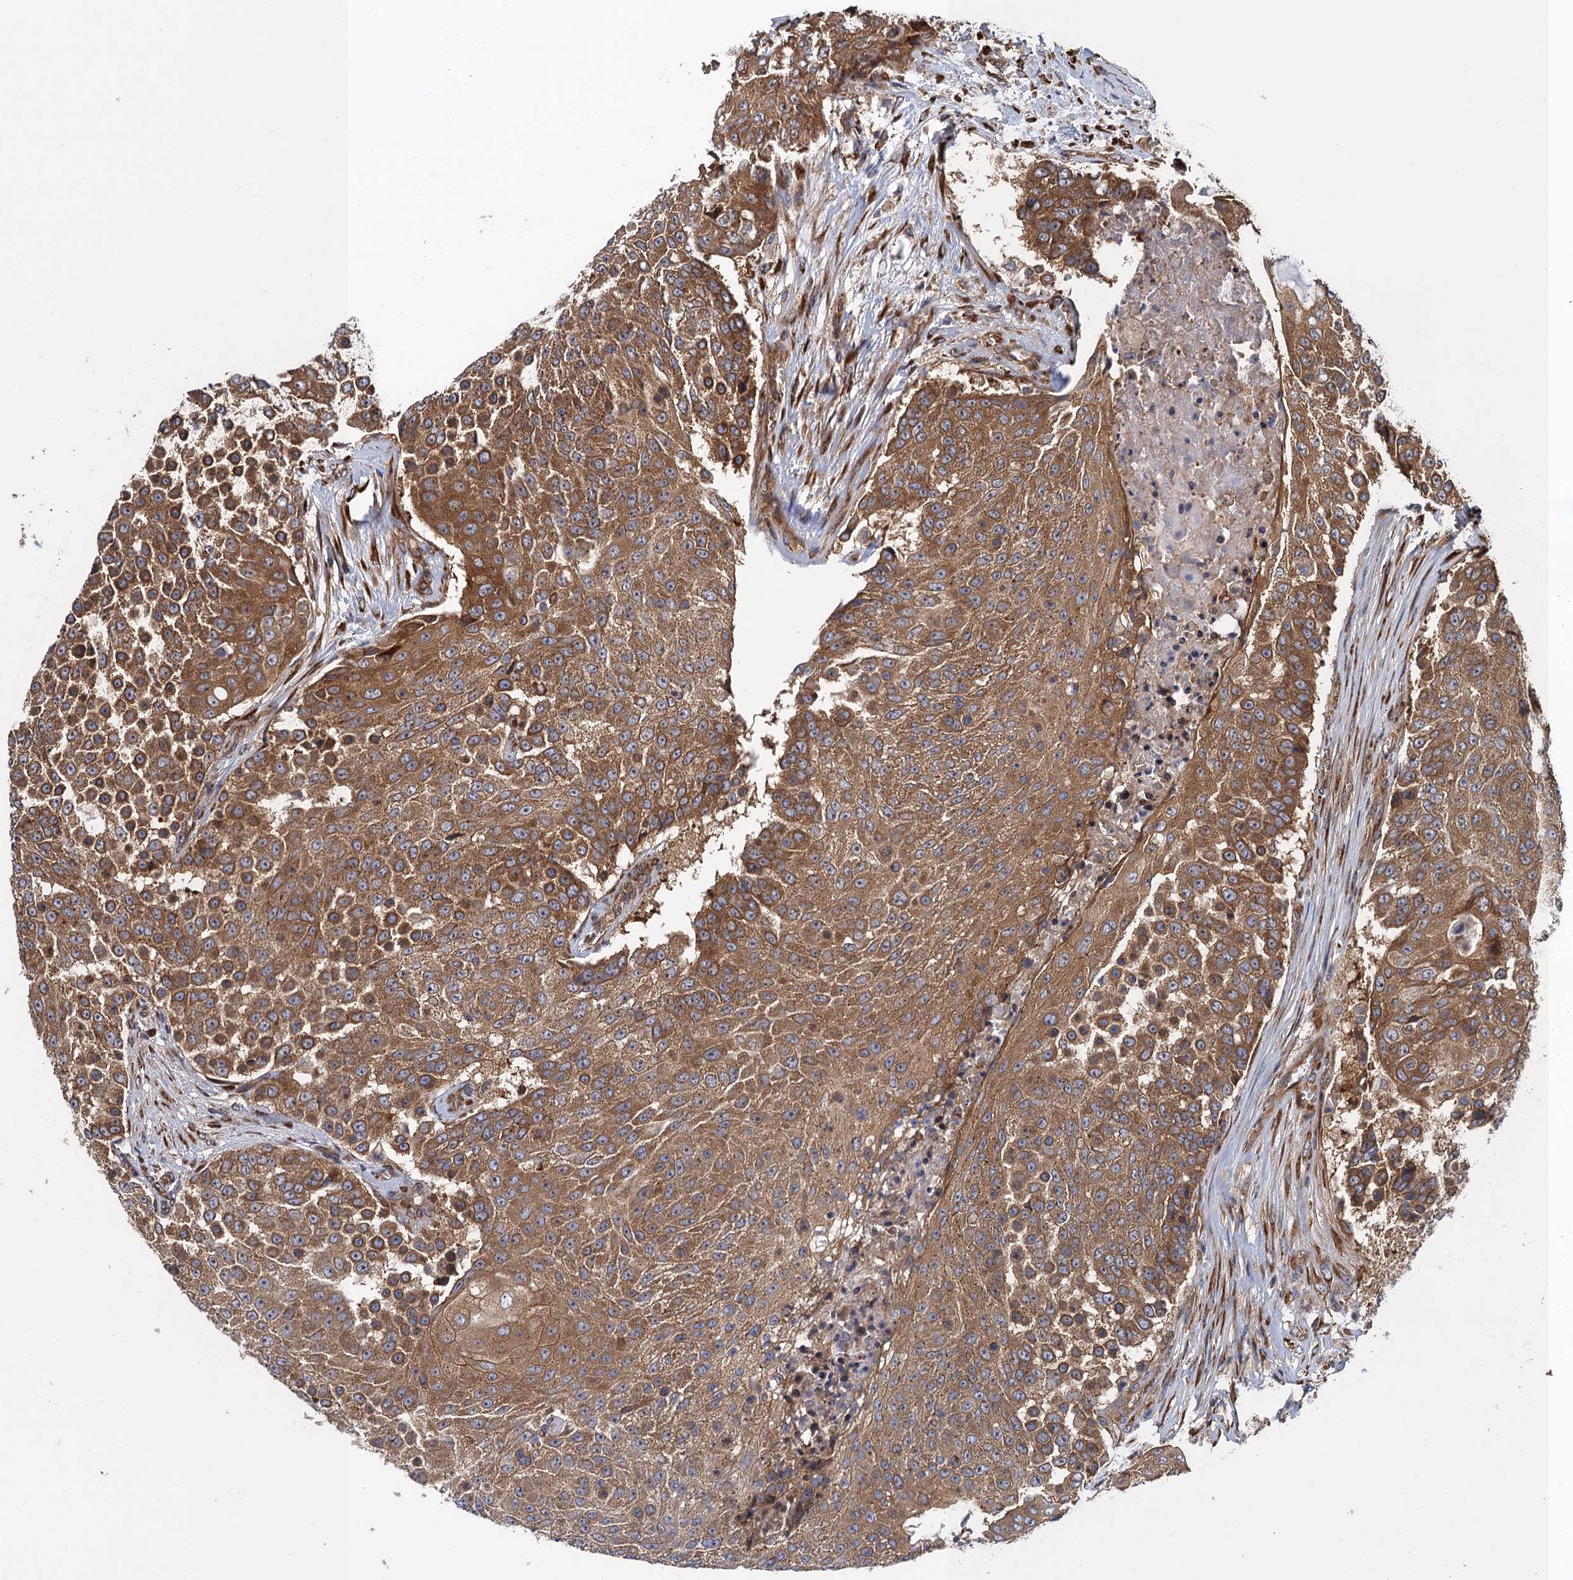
{"staining": {"intensity": "moderate", "quantity": ">75%", "location": "cytoplasmic/membranous"}, "tissue": "urothelial cancer", "cell_type": "Tumor cells", "image_type": "cancer", "snomed": [{"axis": "morphology", "description": "Urothelial carcinoma, High grade"}, {"axis": "topography", "description": "Urinary bladder"}], "caption": "The immunohistochemical stain shows moderate cytoplasmic/membranous positivity in tumor cells of urothelial cancer tissue.", "gene": "MDM1", "patient": {"sex": "female", "age": 63}}